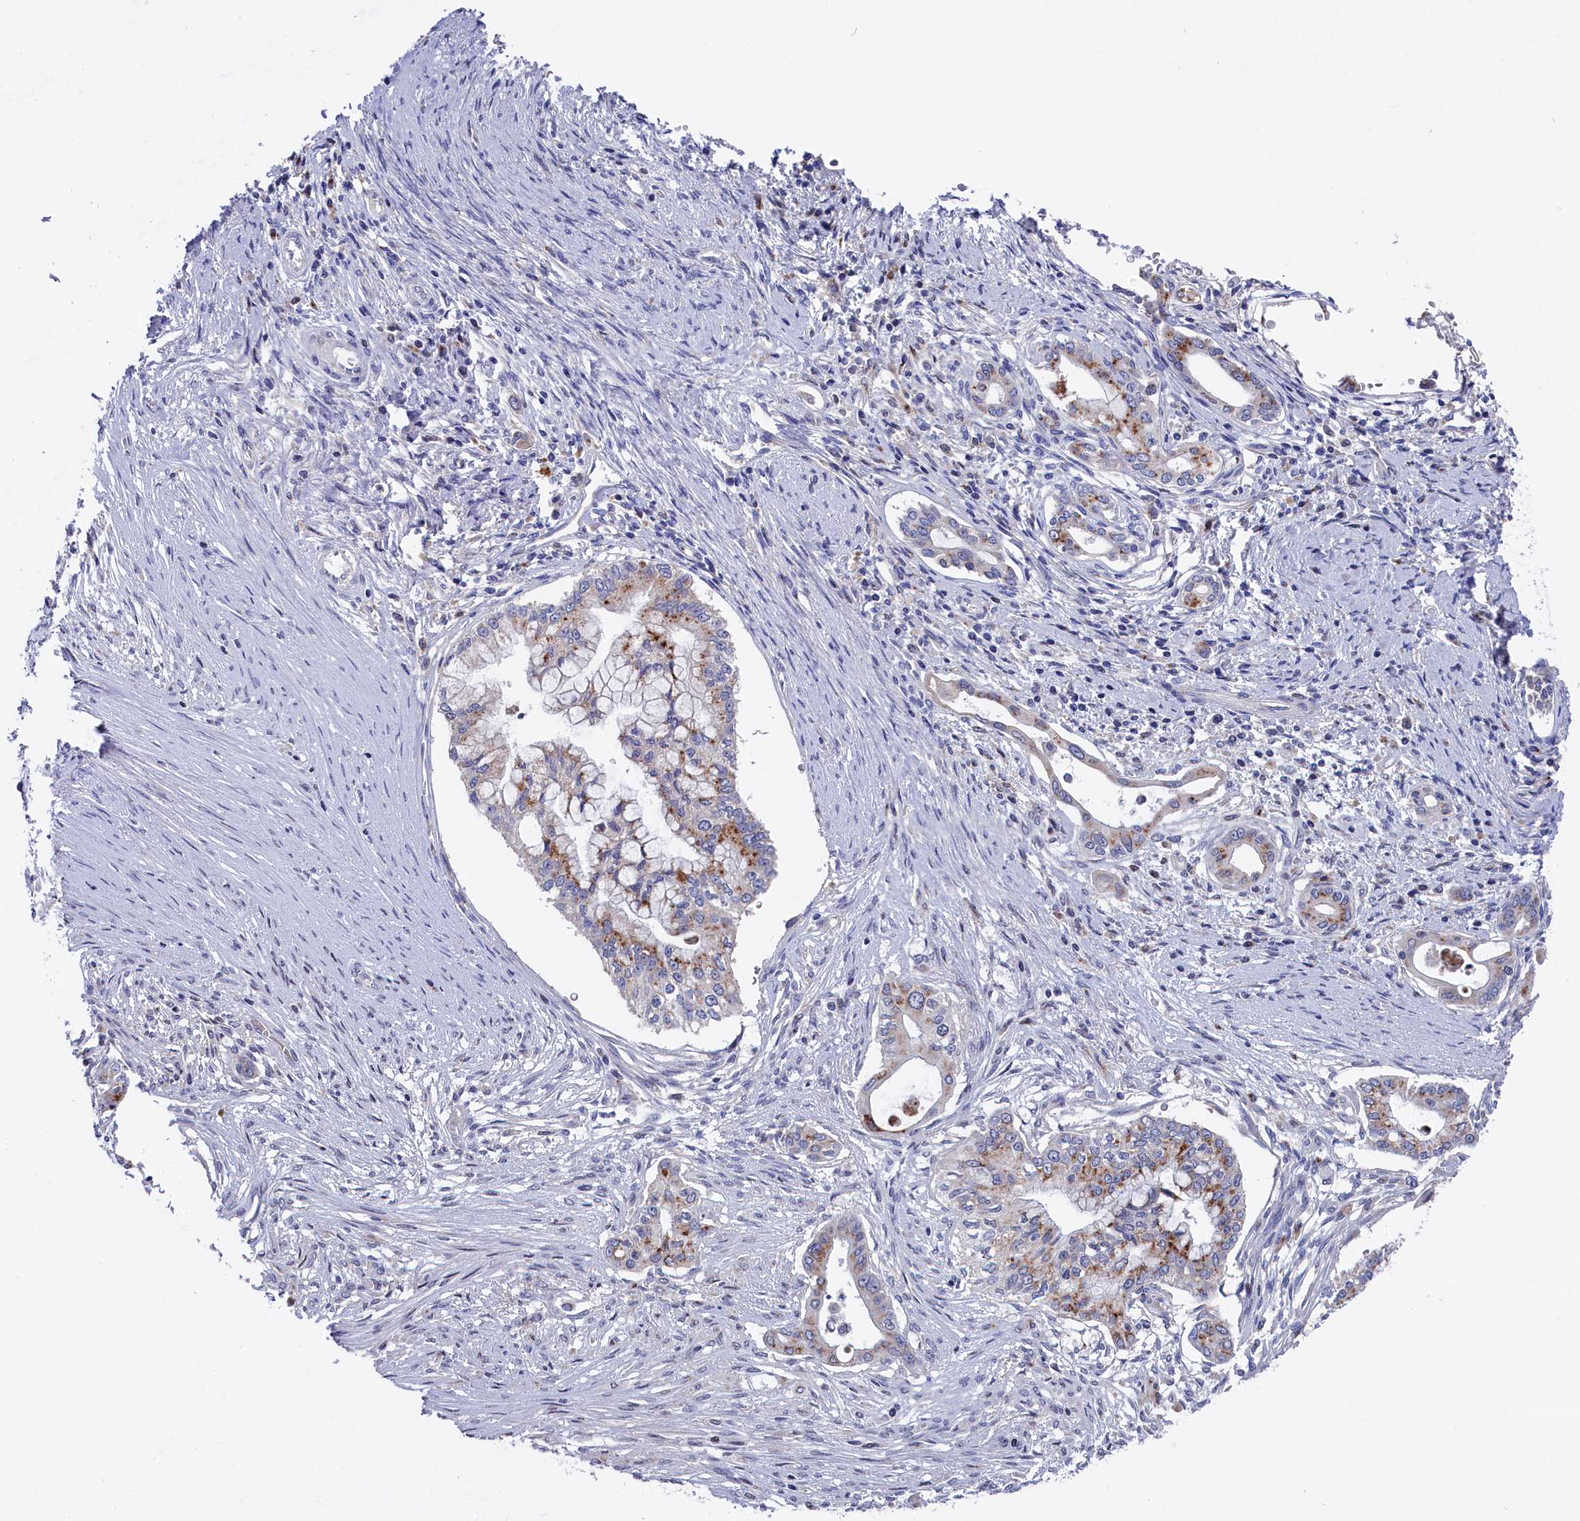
{"staining": {"intensity": "moderate", "quantity": "25%-75%", "location": "cytoplasmic/membranous"}, "tissue": "pancreatic cancer", "cell_type": "Tumor cells", "image_type": "cancer", "snomed": [{"axis": "morphology", "description": "Adenocarcinoma, NOS"}, {"axis": "topography", "description": "Pancreas"}], "caption": "High-magnification brightfield microscopy of pancreatic cancer stained with DAB (3,3'-diaminobenzidine) (brown) and counterstained with hematoxylin (blue). tumor cells exhibit moderate cytoplasmic/membranous expression is appreciated in approximately25%-75% of cells. (DAB IHC with brightfield microscopy, high magnification).", "gene": "GPR108", "patient": {"sex": "male", "age": 46}}